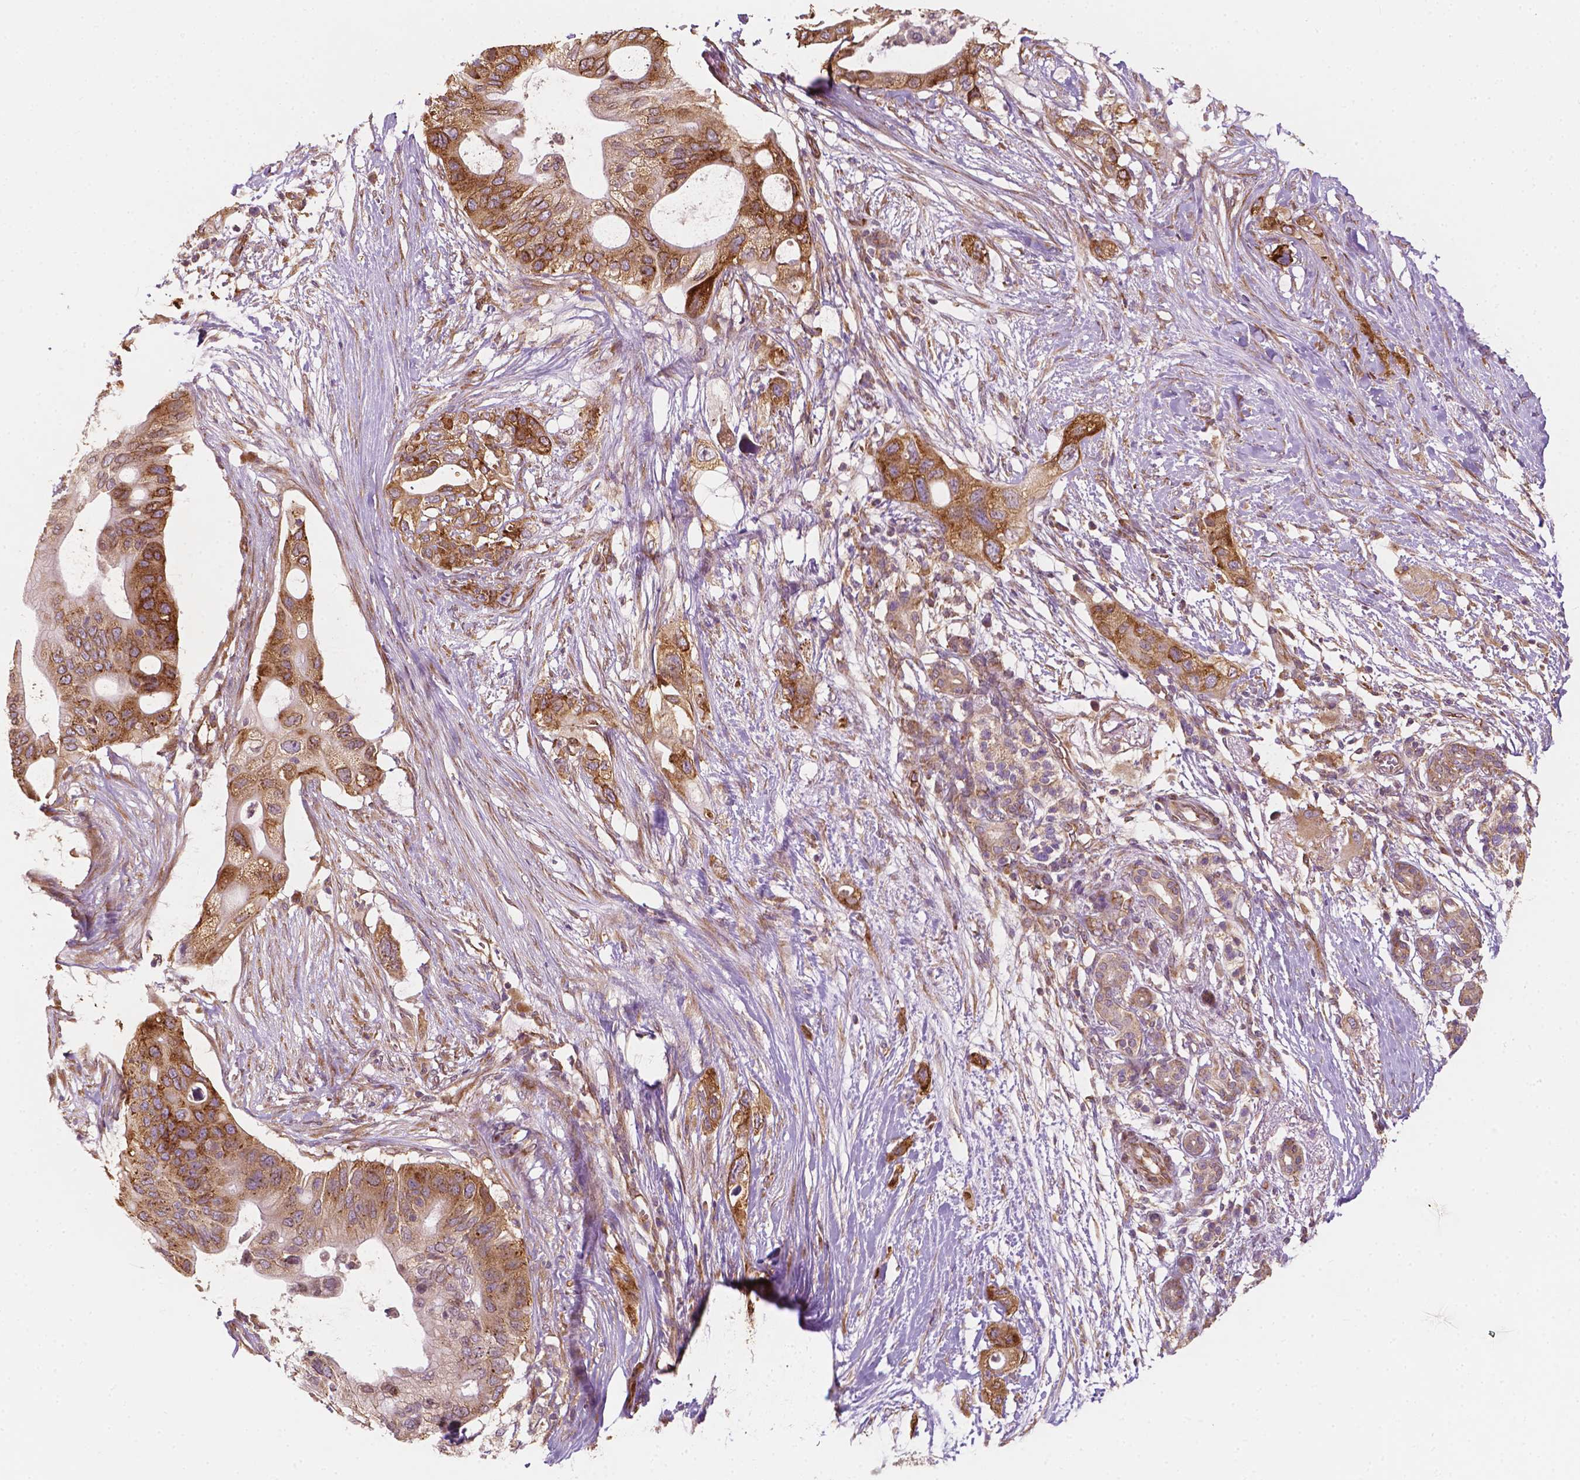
{"staining": {"intensity": "moderate", "quantity": ">75%", "location": "cytoplasmic/membranous"}, "tissue": "pancreatic cancer", "cell_type": "Tumor cells", "image_type": "cancer", "snomed": [{"axis": "morphology", "description": "Adenocarcinoma, NOS"}, {"axis": "topography", "description": "Pancreas"}], "caption": "Pancreatic cancer (adenocarcinoma) stained with a brown dye reveals moderate cytoplasmic/membranous positive positivity in about >75% of tumor cells.", "gene": "G3BP1", "patient": {"sex": "female", "age": 72}}